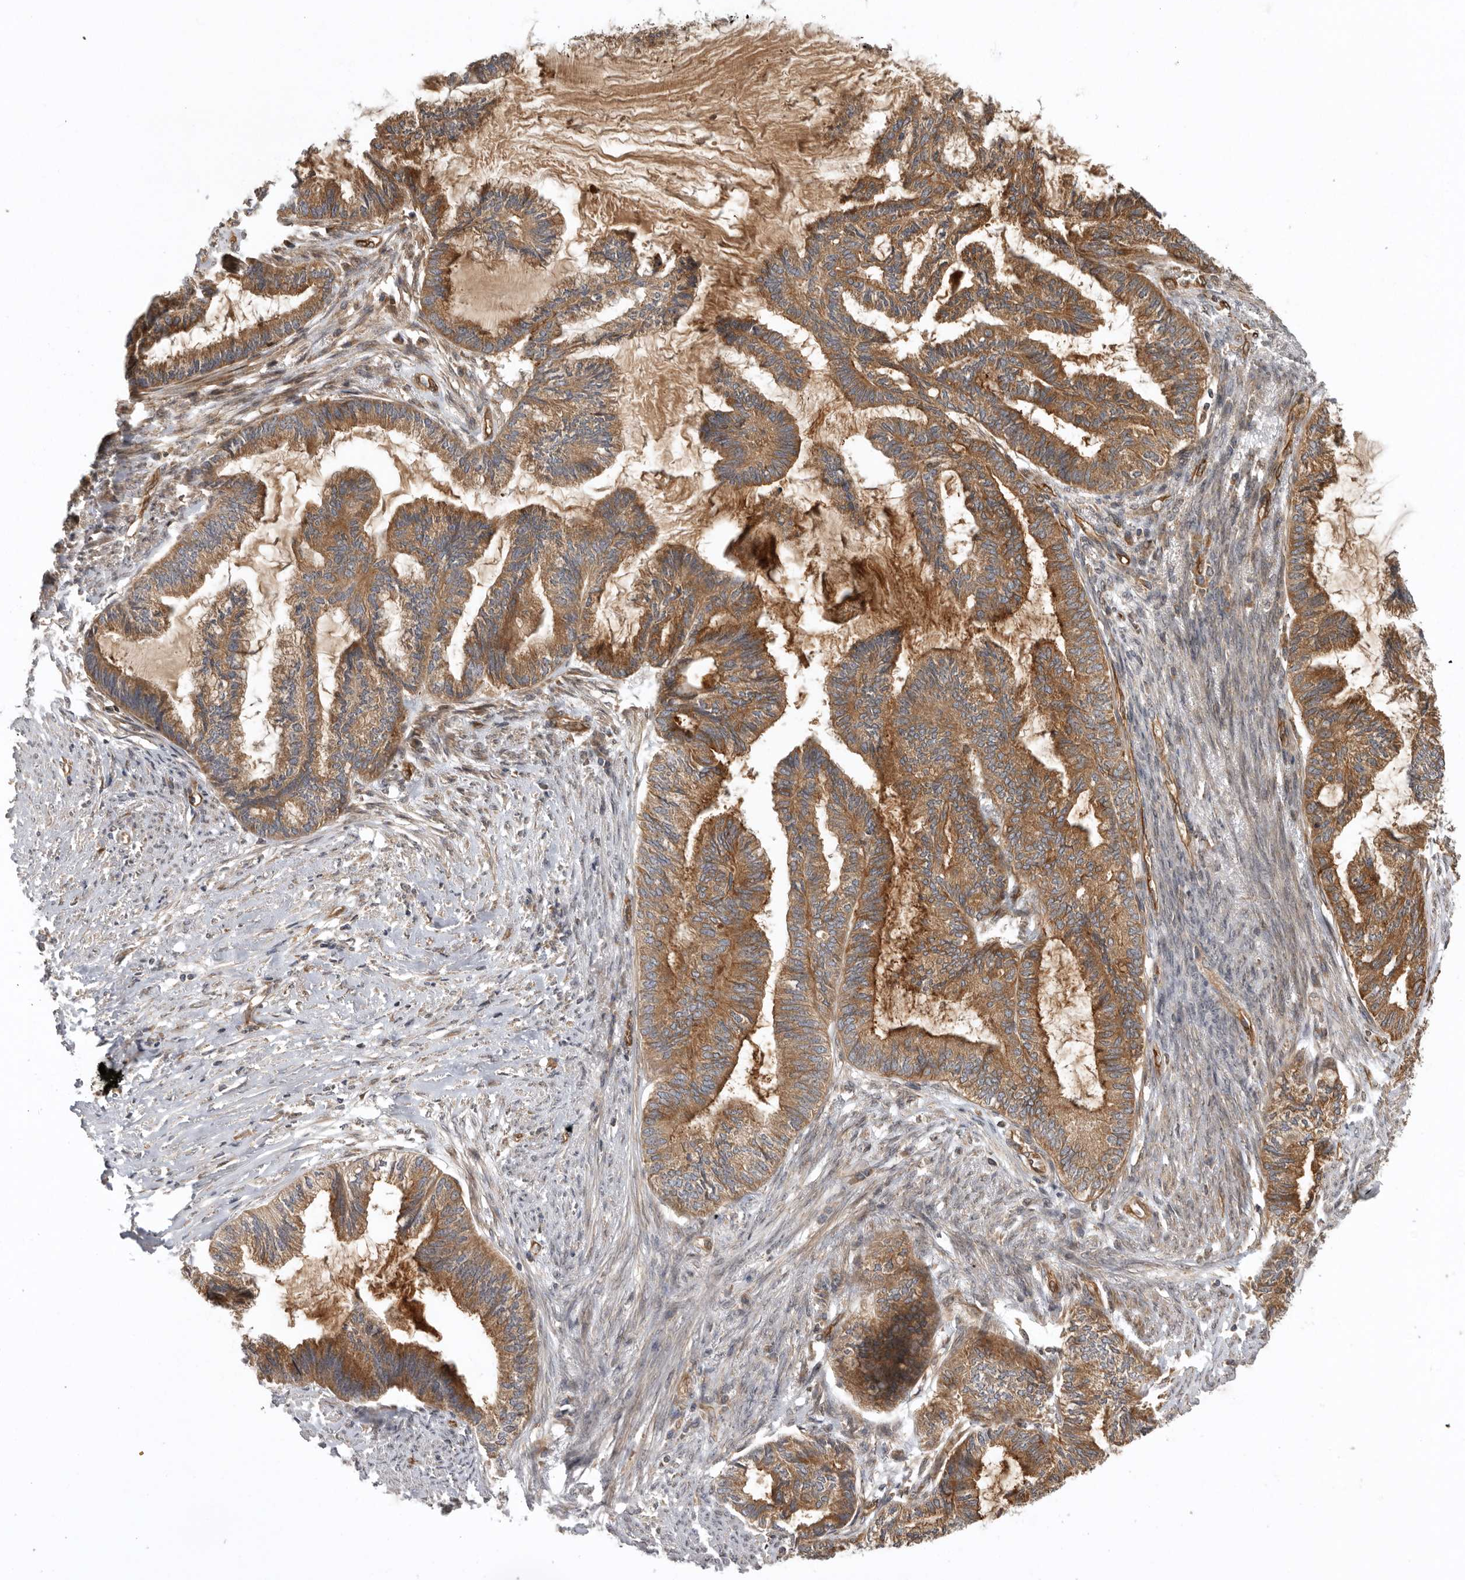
{"staining": {"intensity": "moderate", "quantity": ">75%", "location": "cytoplasmic/membranous"}, "tissue": "endometrial cancer", "cell_type": "Tumor cells", "image_type": "cancer", "snomed": [{"axis": "morphology", "description": "Adenocarcinoma, NOS"}, {"axis": "topography", "description": "Endometrium"}], "caption": "A brown stain shows moderate cytoplasmic/membranous positivity of a protein in human endometrial adenocarcinoma tumor cells.", "gene": "DHDDS", "patient": {"sex": "female", "age": 86}}